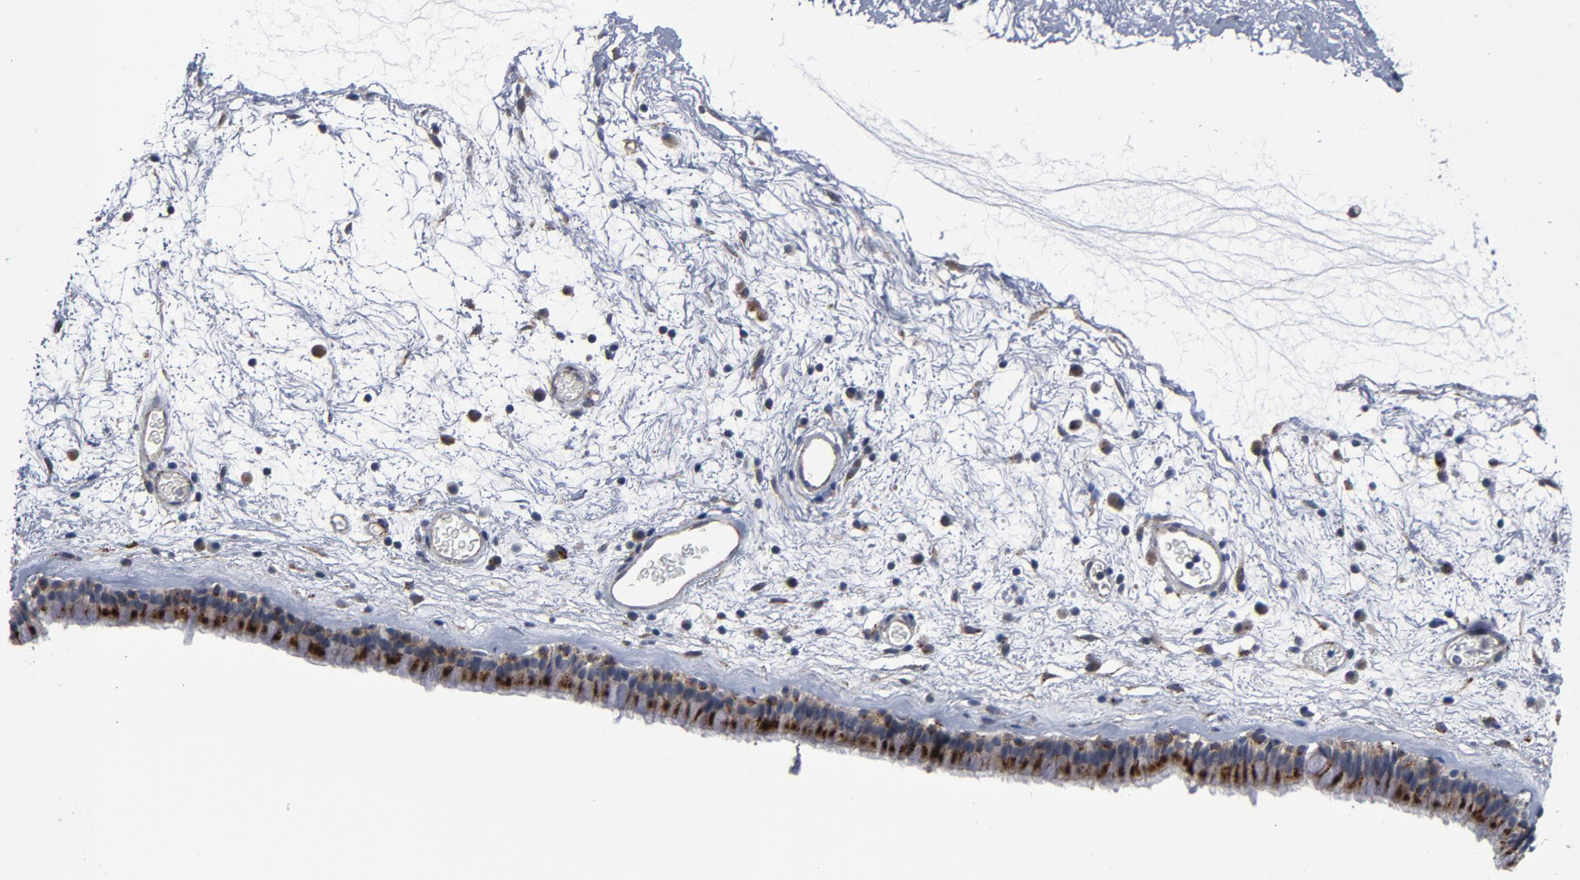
{"staining": {"intensity": "strong", "quantity": ">75%", "location": "cytoplasmic/membranous"}, "tissue": "nasopharynx", "cell_type": "Respiratory epithelial cells", "image_type": "normal", "snomed": [{"axis": "morphology", "description": "Normal tissue, NOS"}, {"axis": "morphology", "description": "Inflammation, NOS"}, {"axis": "topography", "description": "Nasopharynx"}], "caption": "A micrograph of human nasopharynx stained for a protein shows strong cytoplasmic/membranous brown staining in respiratory epithelial cells.", "gene": "AKT2", "patient": {"sex": "male", "age": 48}}